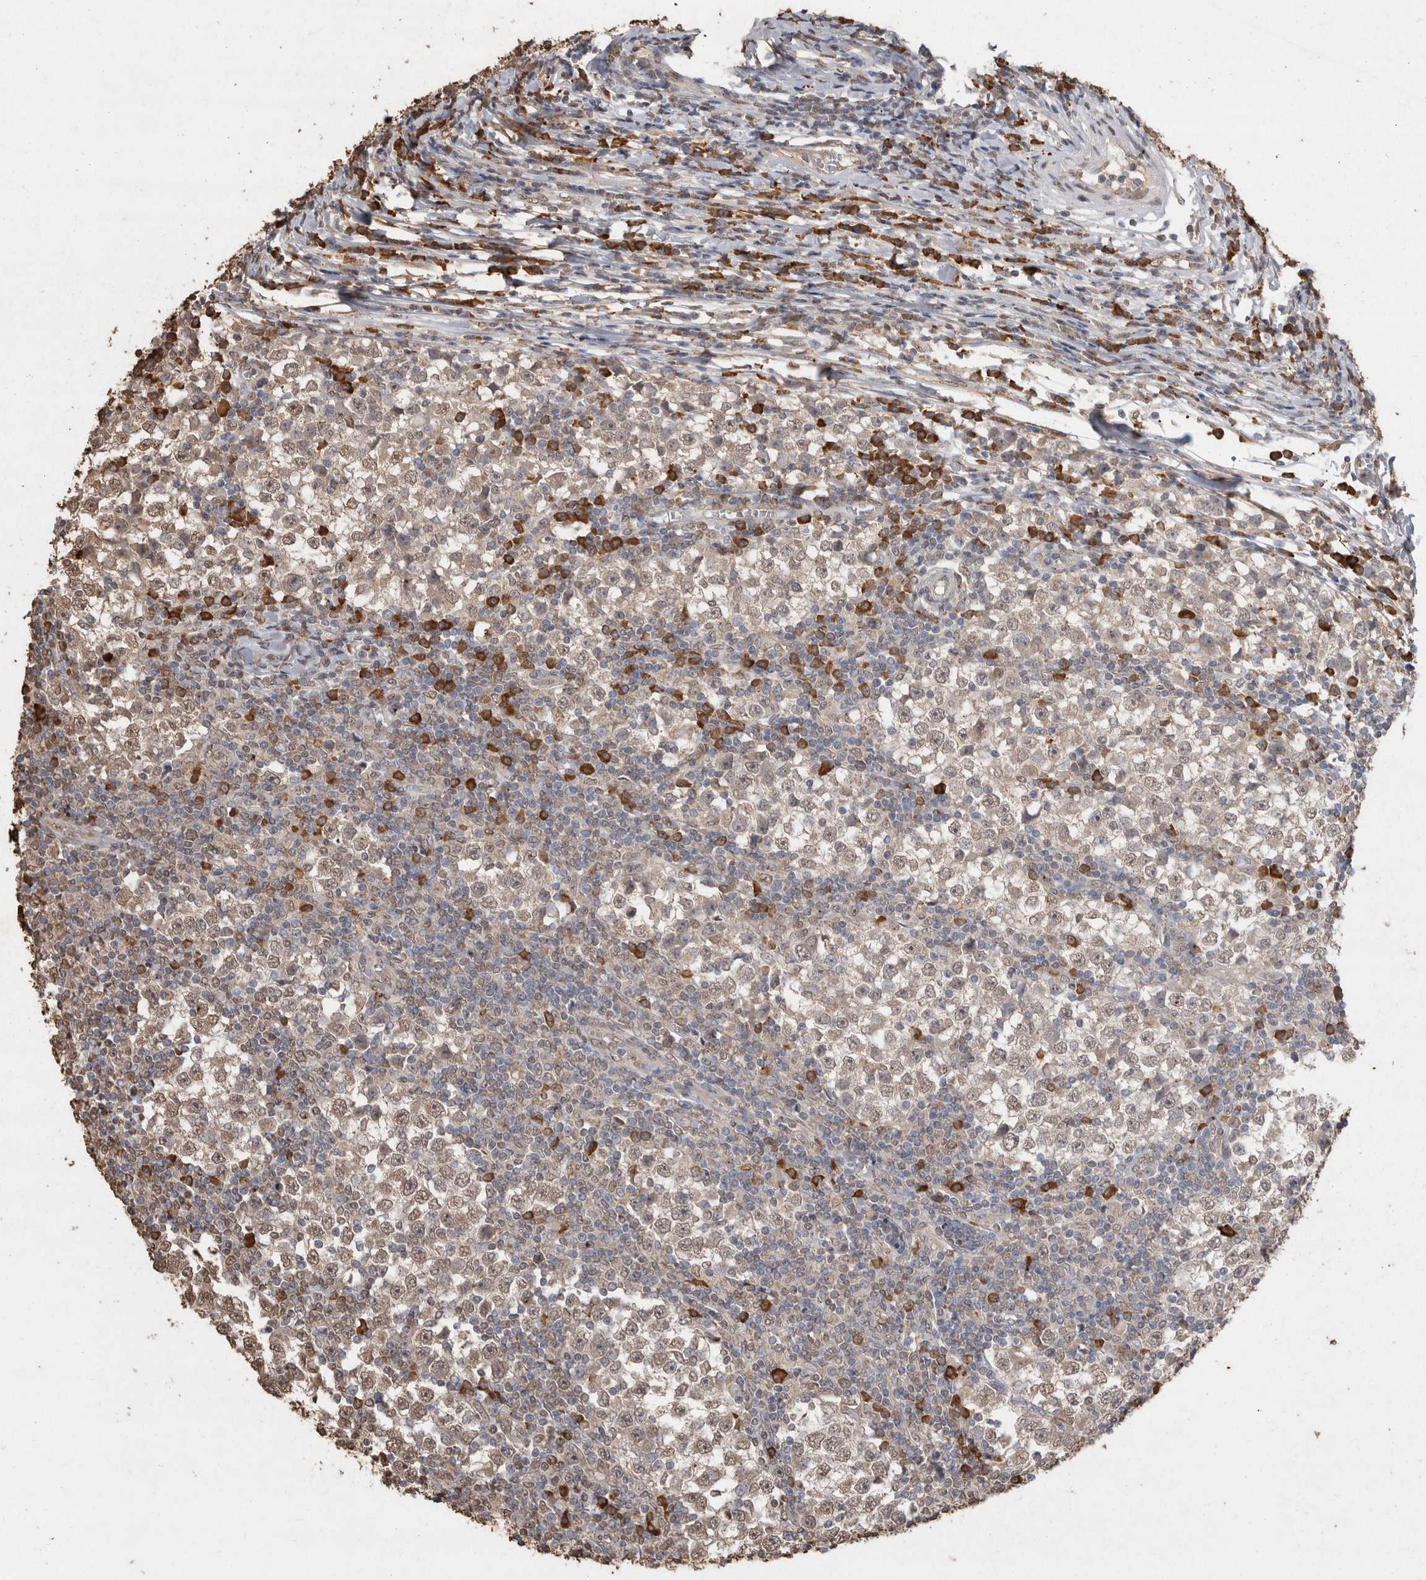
{"staining": {"intensity": "weak", "quantity": "25%-75%", "location": "nuclear"}, "tissue": "testis cancer", "cell_type": "Tumor cells", "image_type": "cancer", "snomed": [{"axis": "morphology", "description": "Seminoma, NOS"}, {"axis": "topography", "description": "Testis"}], "caption": "Immunohistochemical staining of human testis seminoma reveals low levels of weak nuclear staining in approximately 25%-75% of tumor cells.", "gene": "CRELD2", "patient": {"sex": "male", "age": 65}}